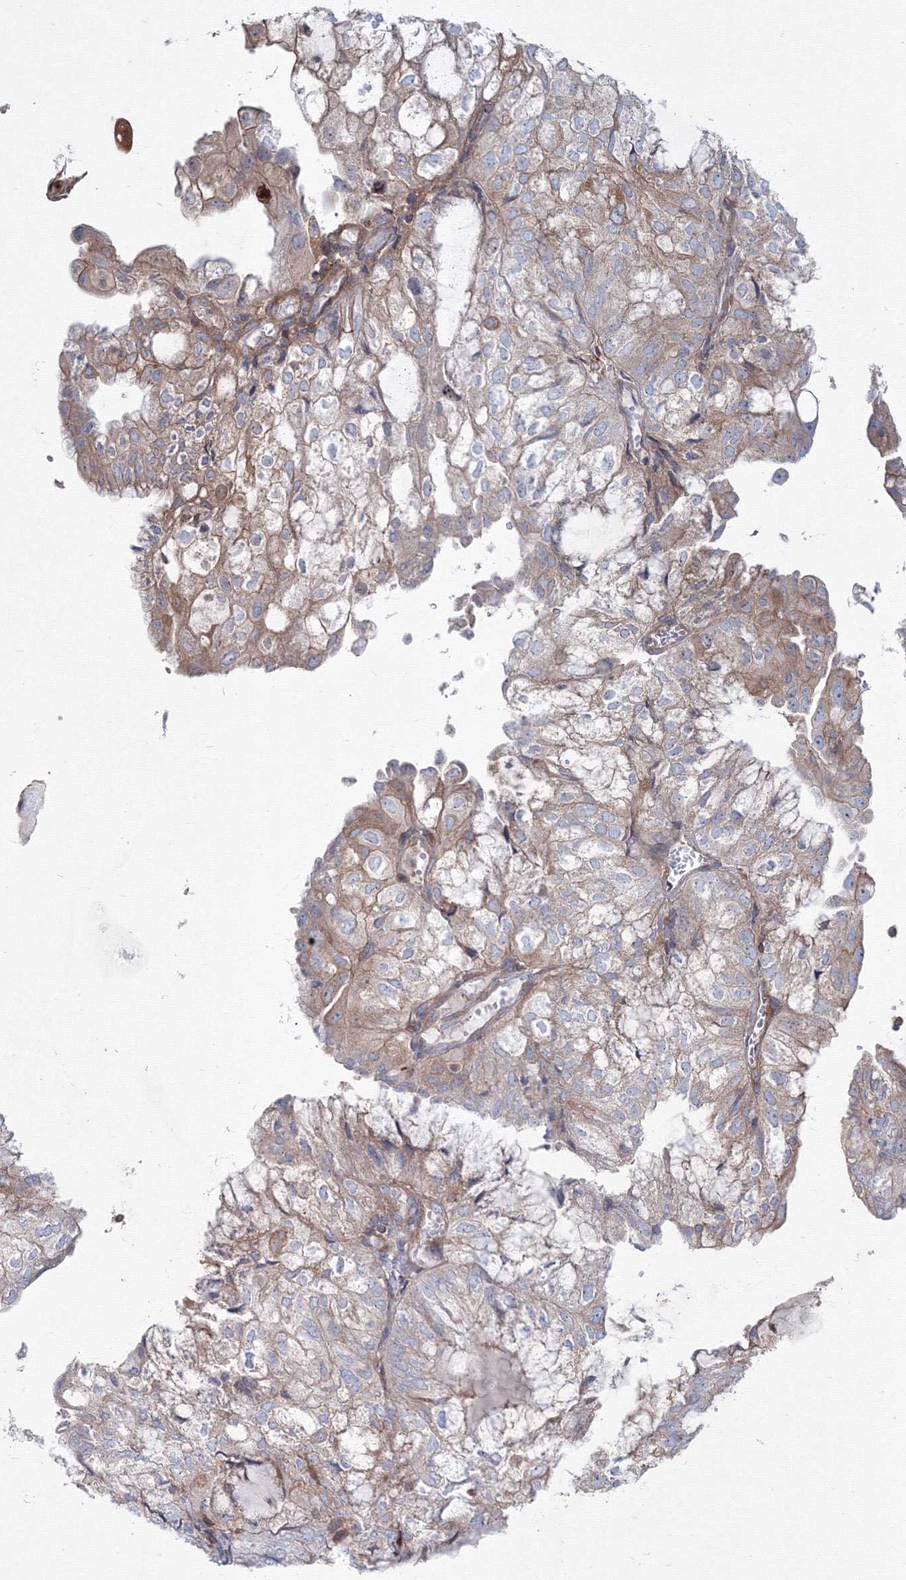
{"staining": {"intensity": "moderate", "quantity": "<25%", "location": "cytoplasmic/membranous"}, "tissue": "endometrial cancer", "cell_type": "Tumor cells", "image_type": "cancer", "snomed": [{"axis": "morphology", "description": "Adenocarcinoma, NOS"}, {"axis": "topography", "description": "Endometrium"}], "caption": "This micrograph displays immunohistochemistry staining of endometrial cancer, with low moderate cytoplasmic/membranous expression in approximately <25% of tumor cells.", "gene": "SH3PXD2A", "patient": {"sex": "female", "age": 81}}